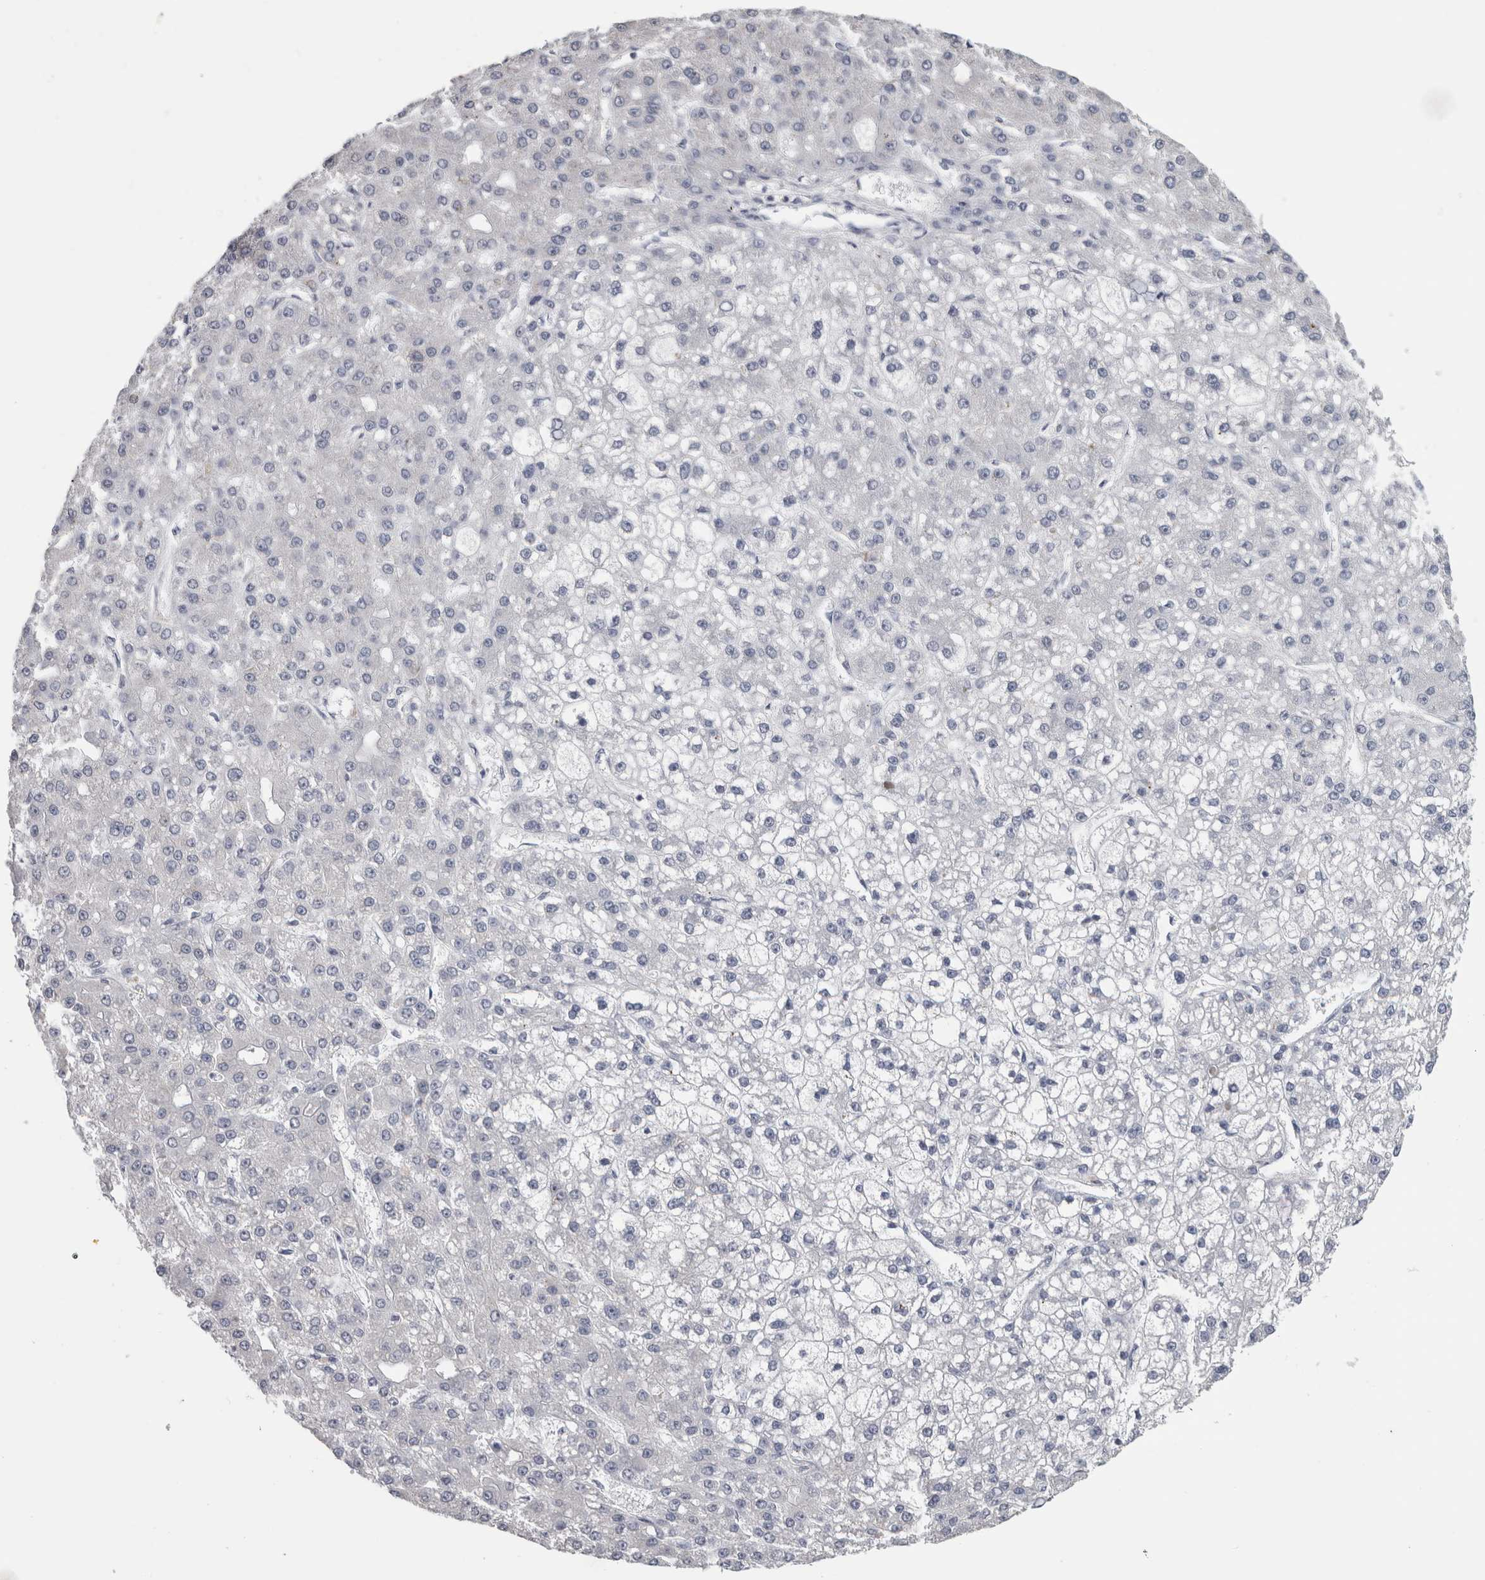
{"staining": {"intensity": "negative", "quantity": "none", "location": "none"}, "tissue": "liver cancer", "cell_type": "Tumor cells", "image_type": "cancer", "snomed": [{"axis": "morphology", "description": "Carcinoma, Hepatocellular, NOS"}, {"axis": "topography", "description": "Liver"}], "caption": "DAB immunohistochemical staining of liver hepatocellular carcinoma exhibits no significant staining in tumor cells.", "gene": "TMEM242", "patient": {"sex": "male", "age": 67}}